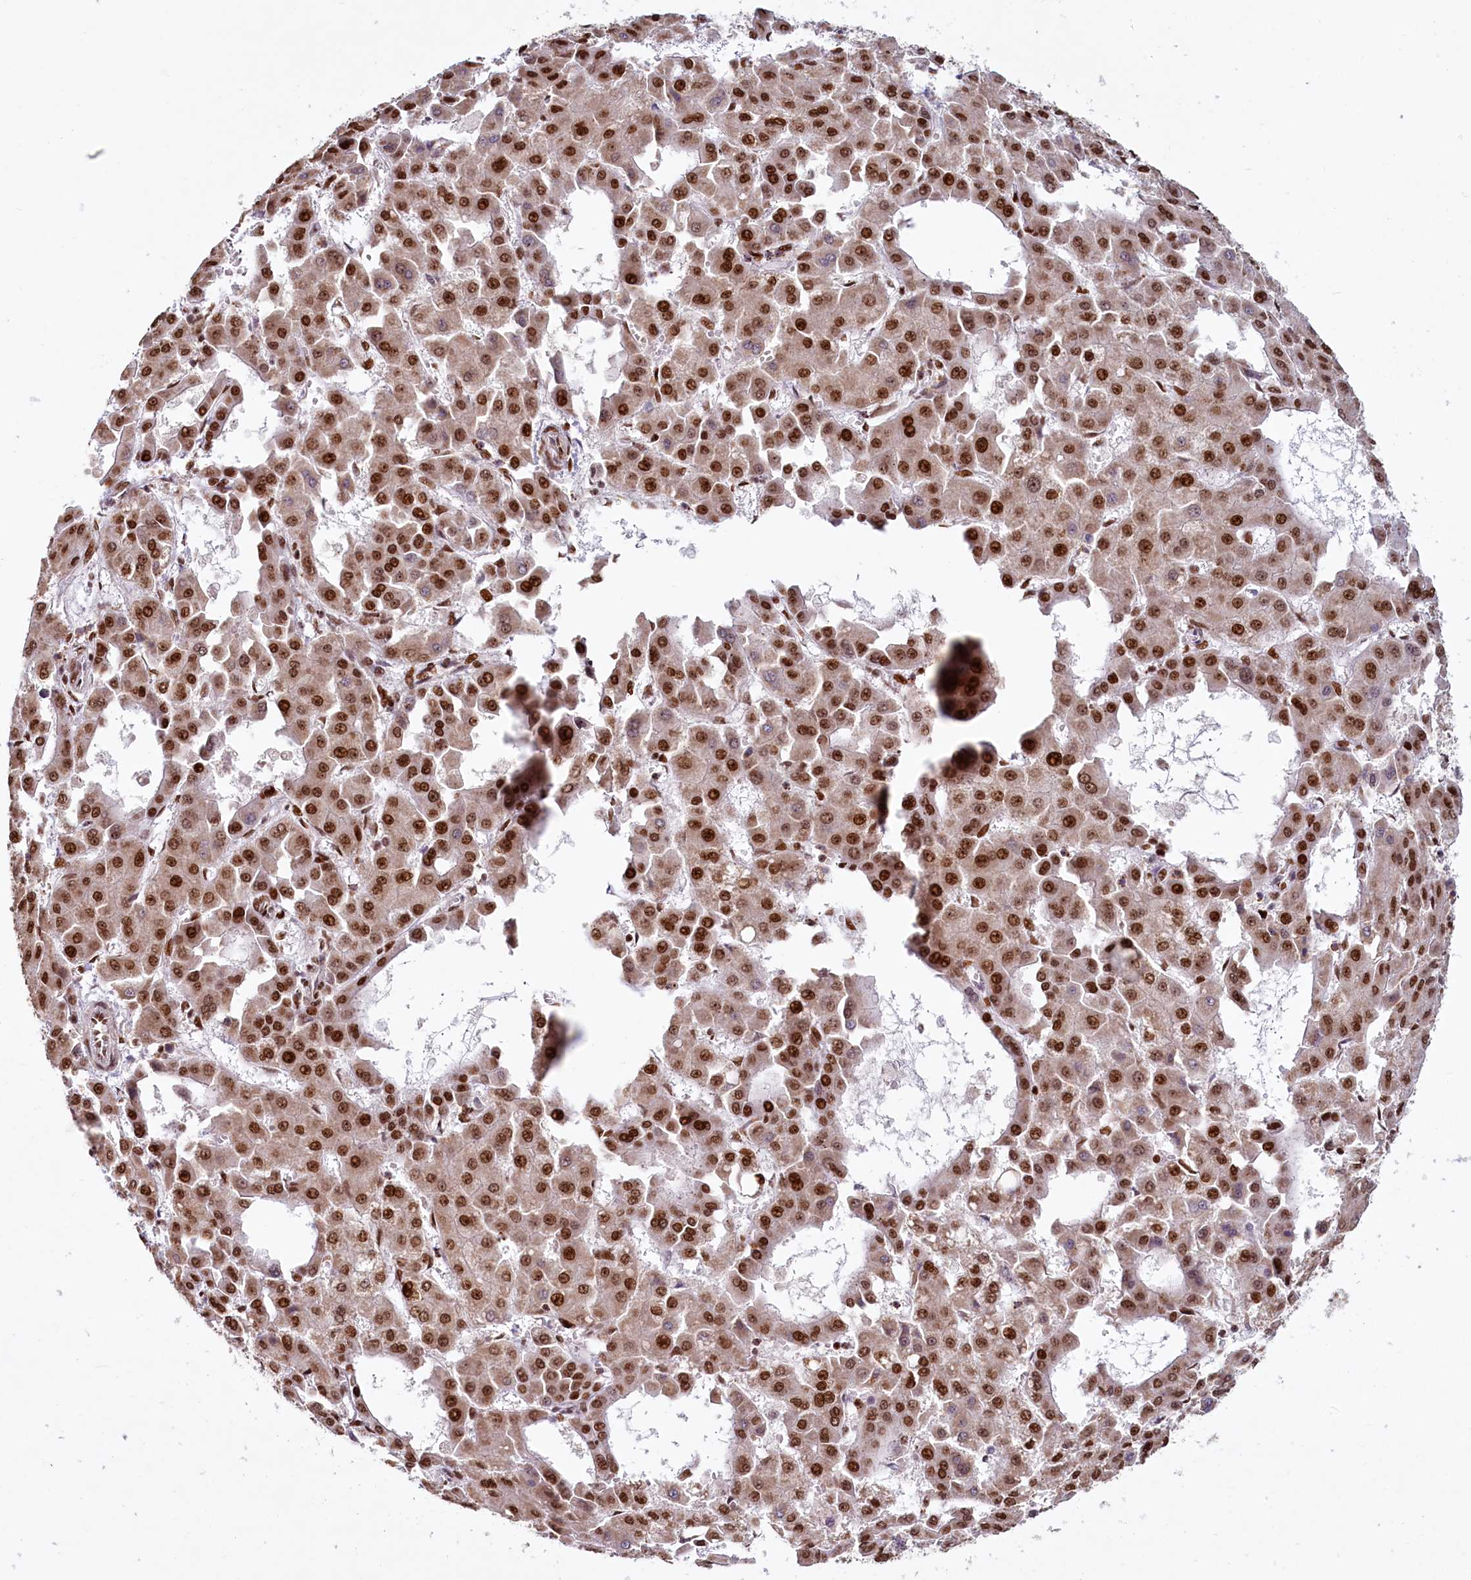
{"staining": {"intensity": "strong", "quantity": ">75%", "location": "nuclear"}, "tissue": "liver cancer", "cell_type": "Tumor cells", "image_type": "cancer", "snomed": [{"axis": "morphology", "description": "Carcinoma, Hepatocellular, NOS"}, {"axis": "topography", "description": "Liver"}], "caption": "High-power microscopy captured an immunohistochemistry (IHC) micrograph of liver cancer (hepatocellular carcinoma), revealing strong nuclear expression in about >75% of tumor cells.", "gene": "TCOF1", "patient": {"sex": "male", "age": 47}}